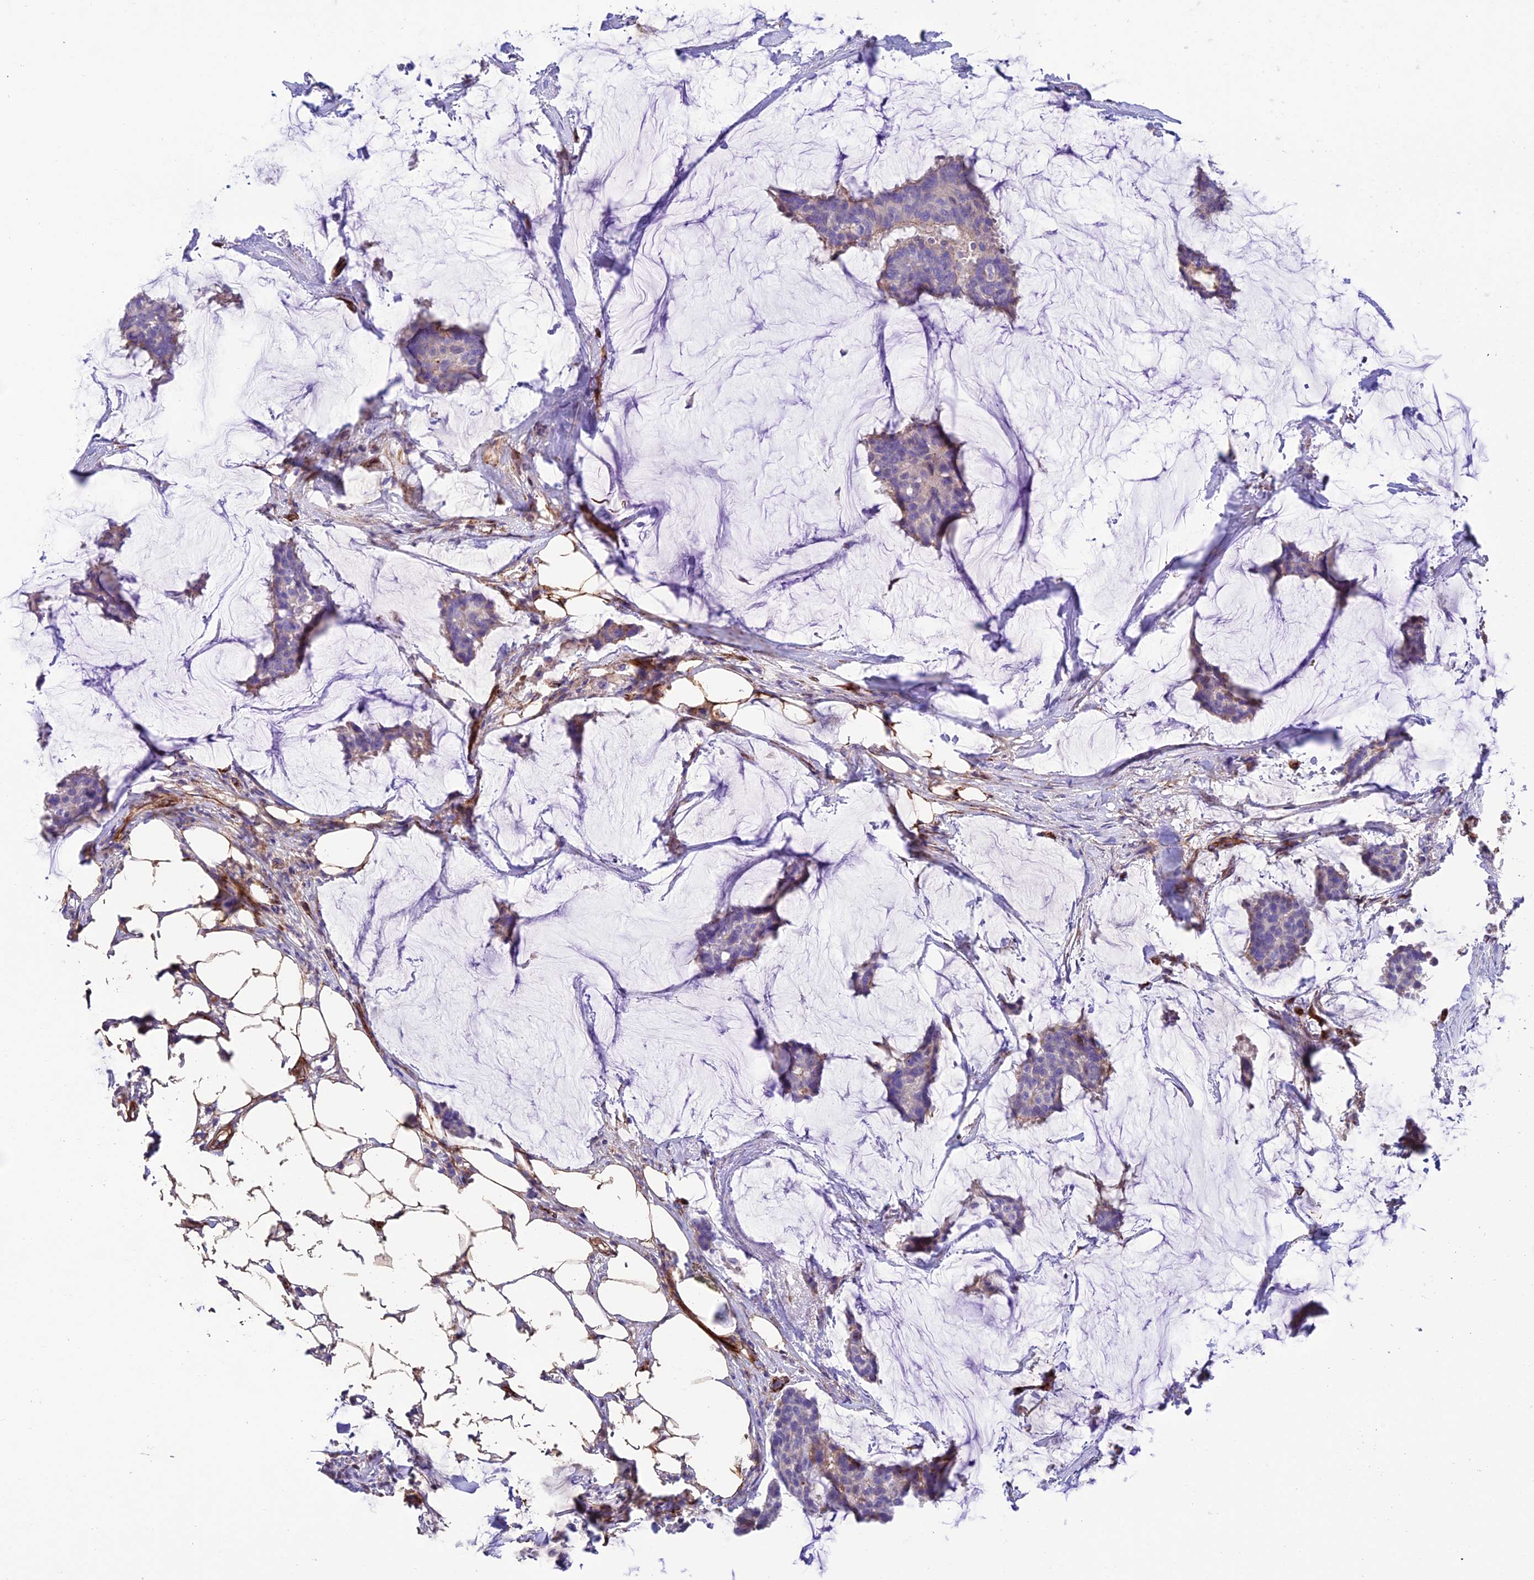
{"staining": {"intensity": "negative", "quantity": "none", "location": "none"}, "tissue": "breast cancer", "cell_type": "Tumor cells", "image_type": "cancer", "snomed": [{"axis": "morphology", "description": "Duct carcinoma"}, {"axis": "topography", "description": "Breast"}], "caption": "IHC photomicrograph of human invasive ductal carcinoma (breast) stained for a protein (brown), which shows no positivity in tumor cells.", "gene": "REX1BD", "patient": {"sex": "female", "age": 93}}